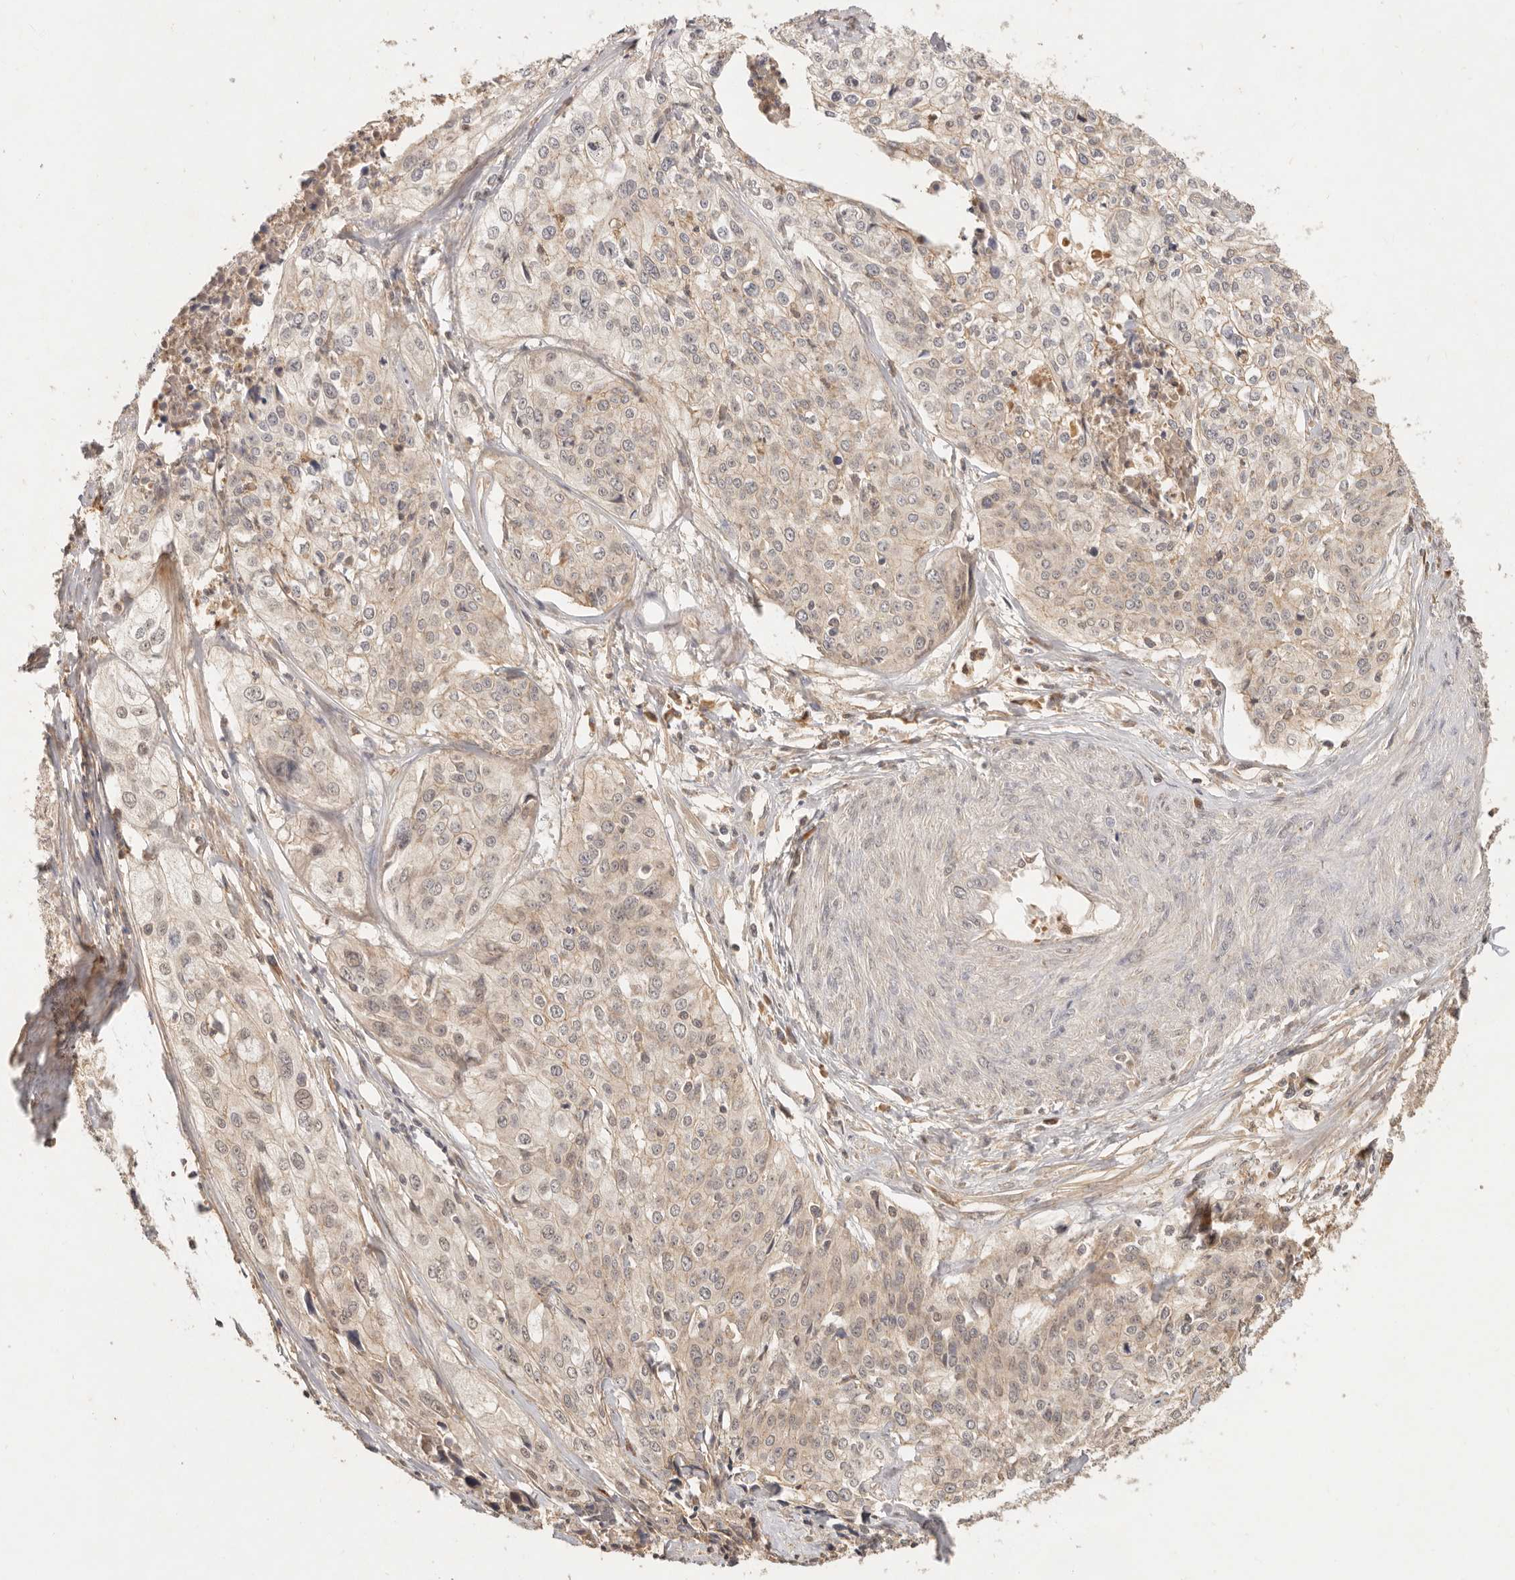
{"staining": {"intensity": "weak", "quantity": "25%-75%", "location": "cytoplasmic/membranous"}, "tissue": "cervical cancer", "cell_type": "Tumor cells", "image_type": "cancer", "snomed": [{"axis": "morphology", "description": "Squamous cell carcinoma, NOS"}, {"axis": "topography", "description": "Cervix"}], "caption": "Brown immunohistochemical staining in human cervical cancer (squamous cell carcinoma) exhibits weak cytoplasmic/membranous expression in approximately 25%-75% of tumor cells.", "gene": "FREM2", "patient": {"sex": "female", "age": 31}}